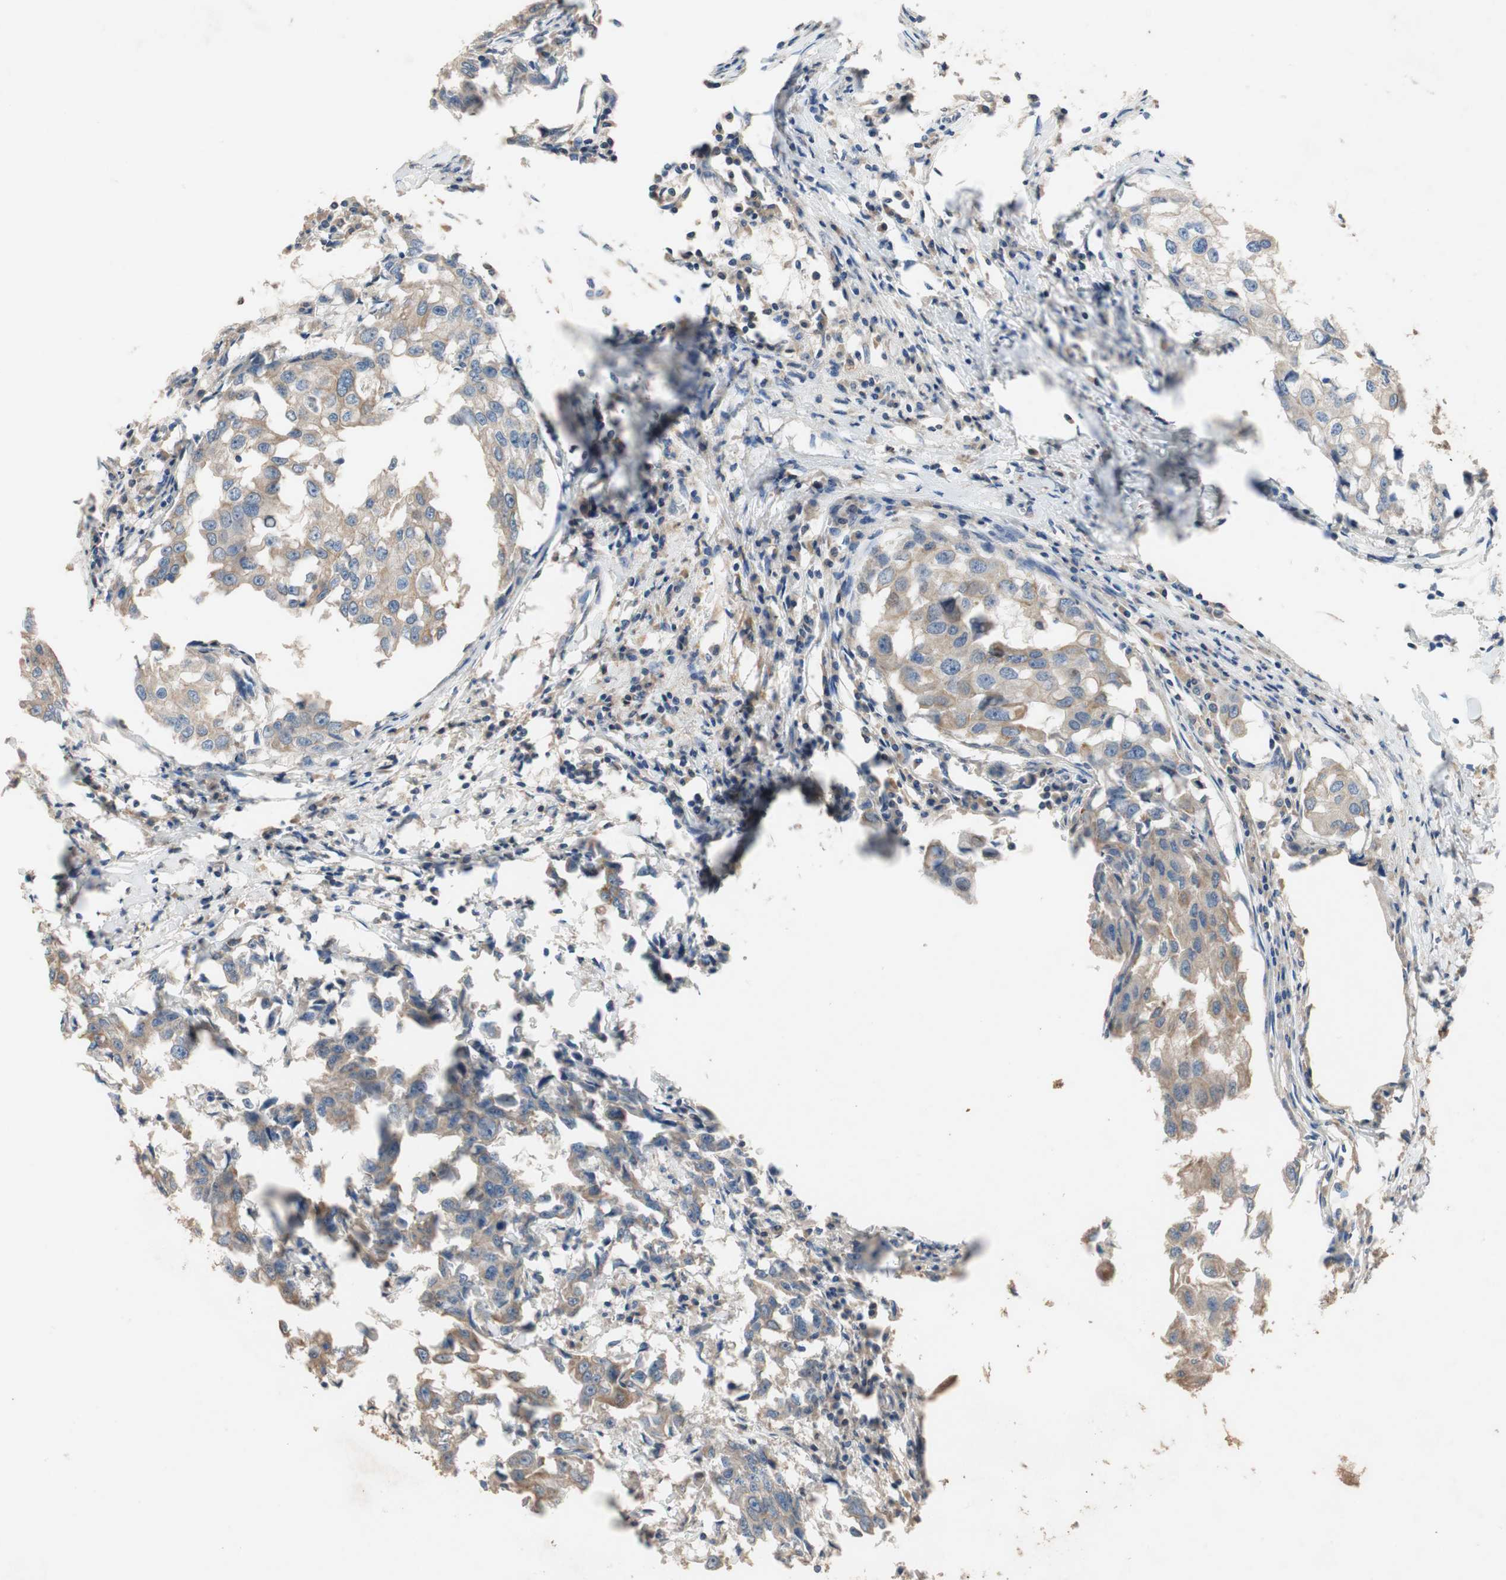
{"staining": {"intensity": "weak", "quantity": ">75%", "location": "cytoplasmic/membranous"}, "tissue": "breast cancer", "cell_type": "Tumor cells", "image_type": "cancer", "snomed": [{"axis": "morphology", "description": "Duct carcinoma"}, {"axis": "topography", "description": "Breast"}], "caption": "Immunohistochemical staining of human breast cancer (infiltrating ductal carcinoma) reveals weak cytoplasmic/membranous protein expression in about >75% of tumor cells.", "gene": "ADAP1", "patient": {"sex": "female", "age": 27}}